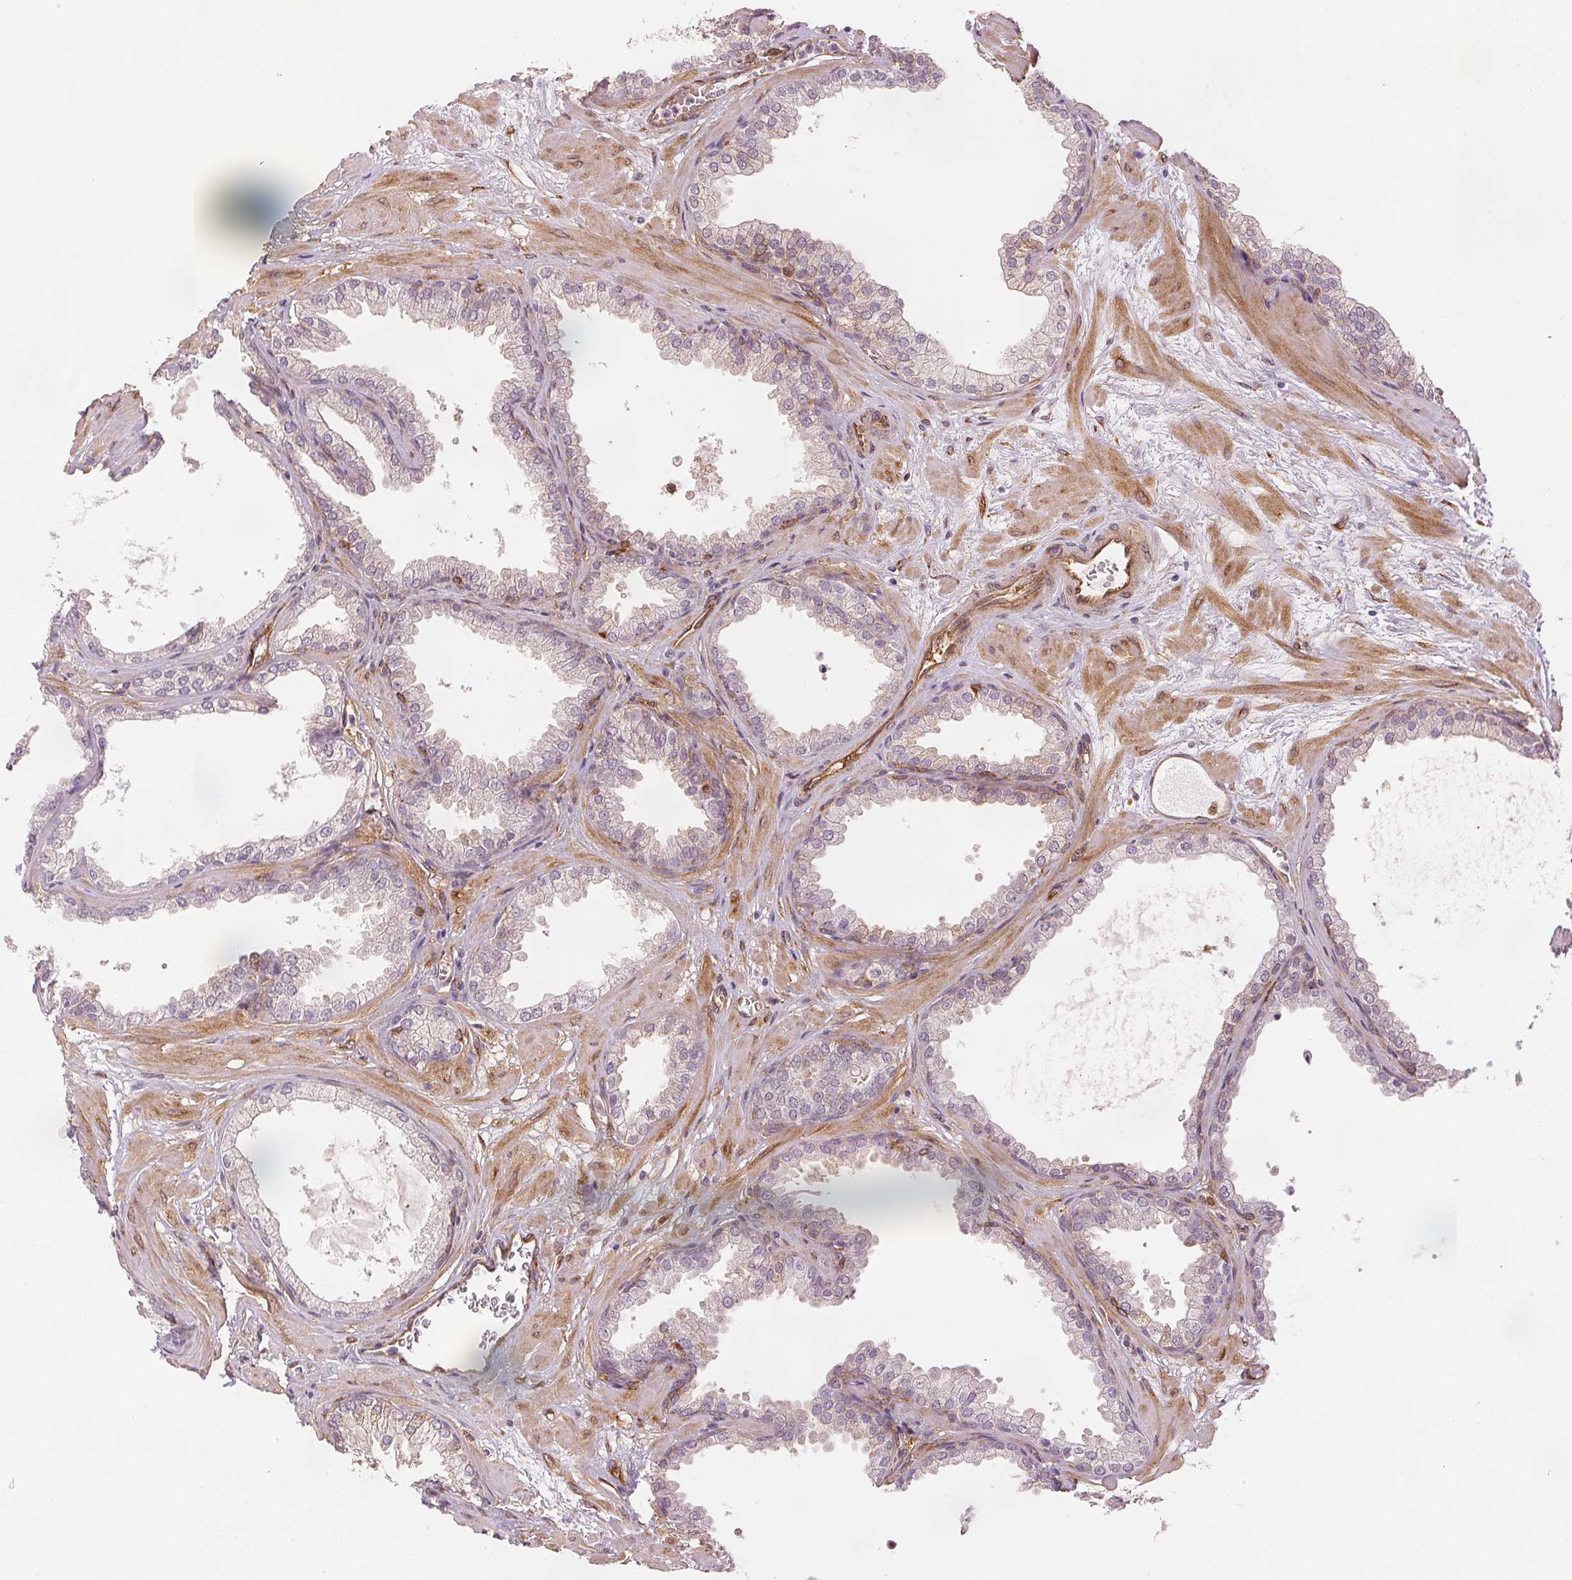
{"staining": {"intensity": "moderate", "quantity": "<25%", "location": "cytoplasmic/membranous"}, "tissue": "prostate", "cell_type": "Glandular cells", "image_type": "normal", "snomed": [{"axis": "morphology", "description": "Normal tissue, NOS"}, {"axis": "topography", "description": "Prostate"}], "caption": "The immunohistochemical stain highlights moderate cytoplasmic/membranous expression in glandular cells of benign prostate.", "gene": "DIAPH2", "patient": {"sex": "male", "age": 37}}